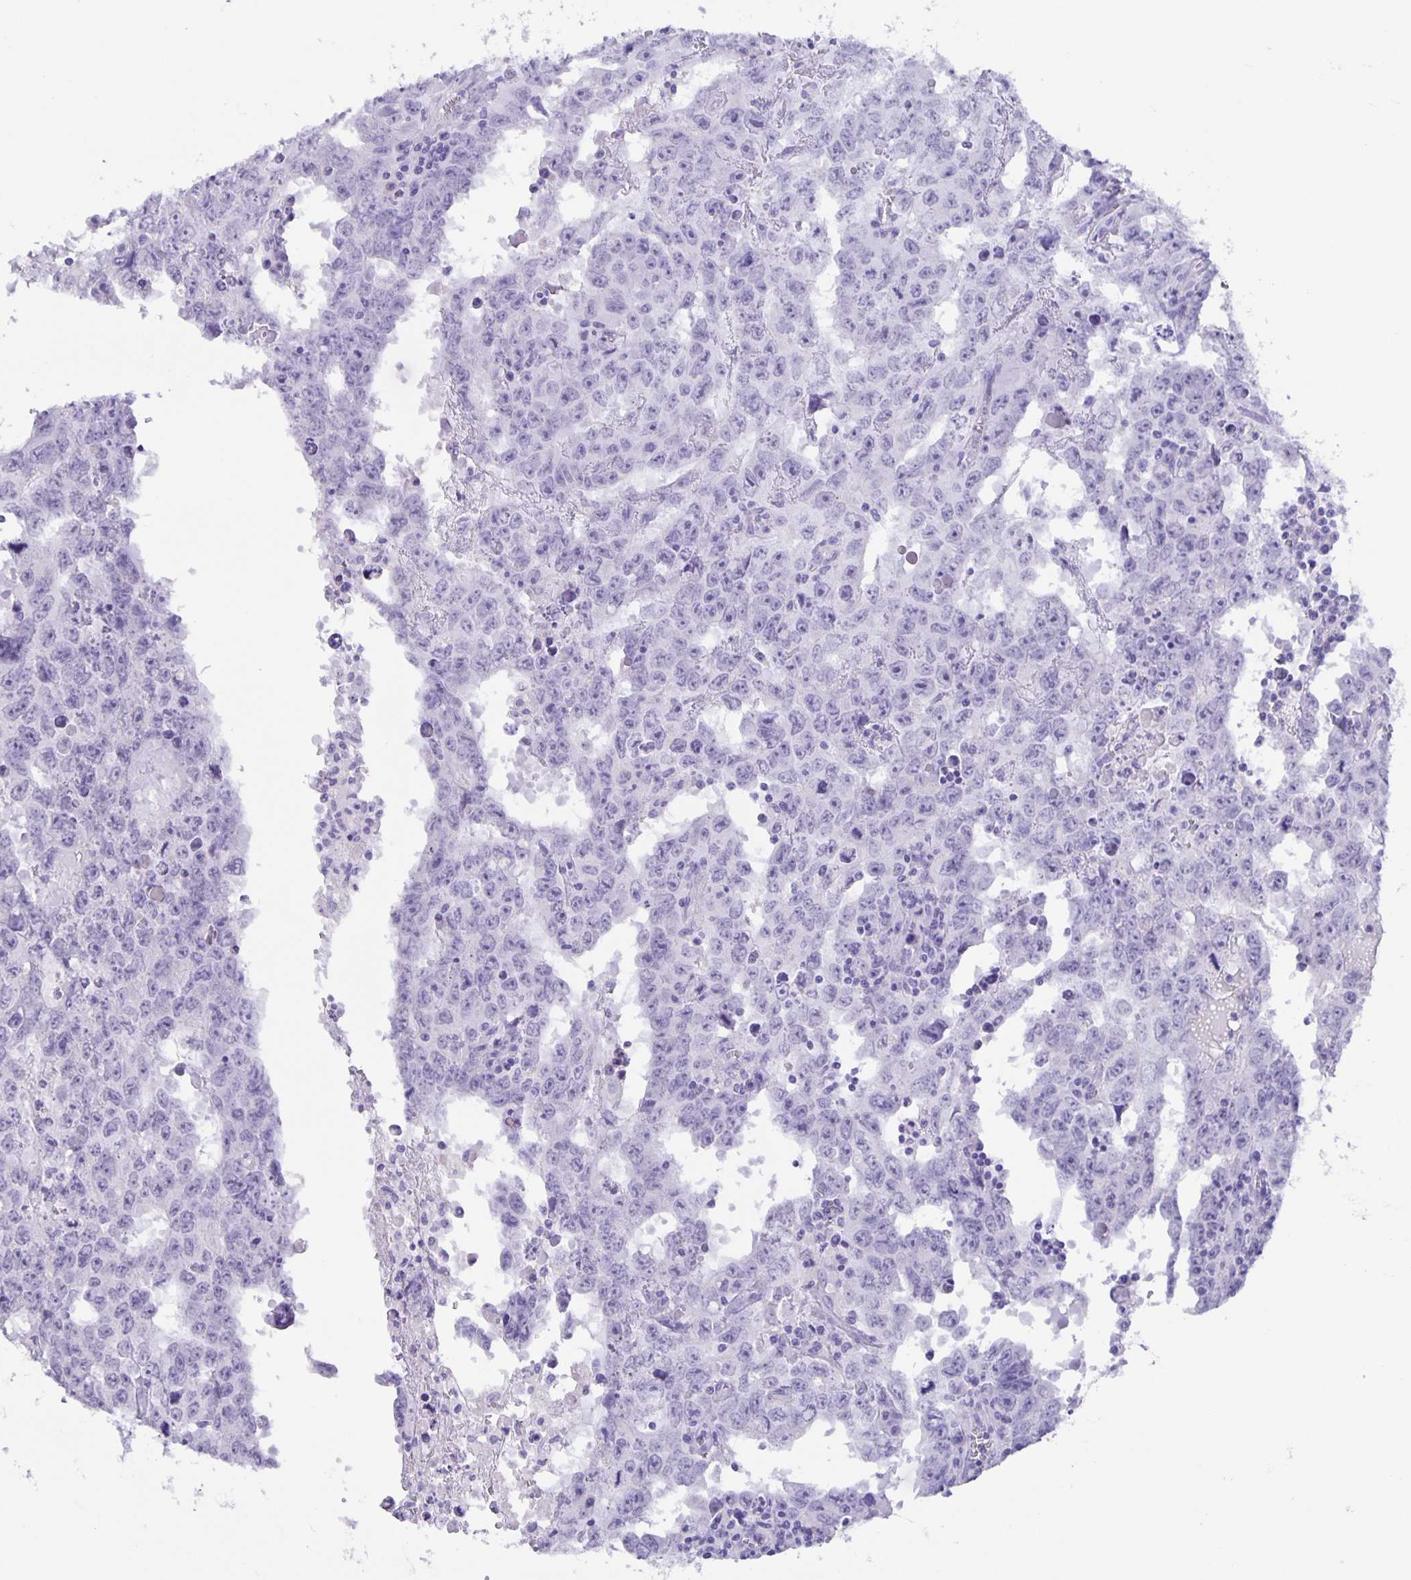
{"staining": {"intensity": "negative", "quantity": "none", "location": "none"}, "tissue": "testis cancer", "cell_type": "Tumor cells", "image_type": "cancer", "snomed": [{"axis": "morphology", "description": "Carcinoma, Embryonal, NOS"}, {"axis": "topography", "description": "Testis"}], "caption": "Photomicrograph shows no significant protein staining in tumor cells of testis cancer.", "gene": "GUCA2A", "patient": {"sex": "male", "age": 22}}